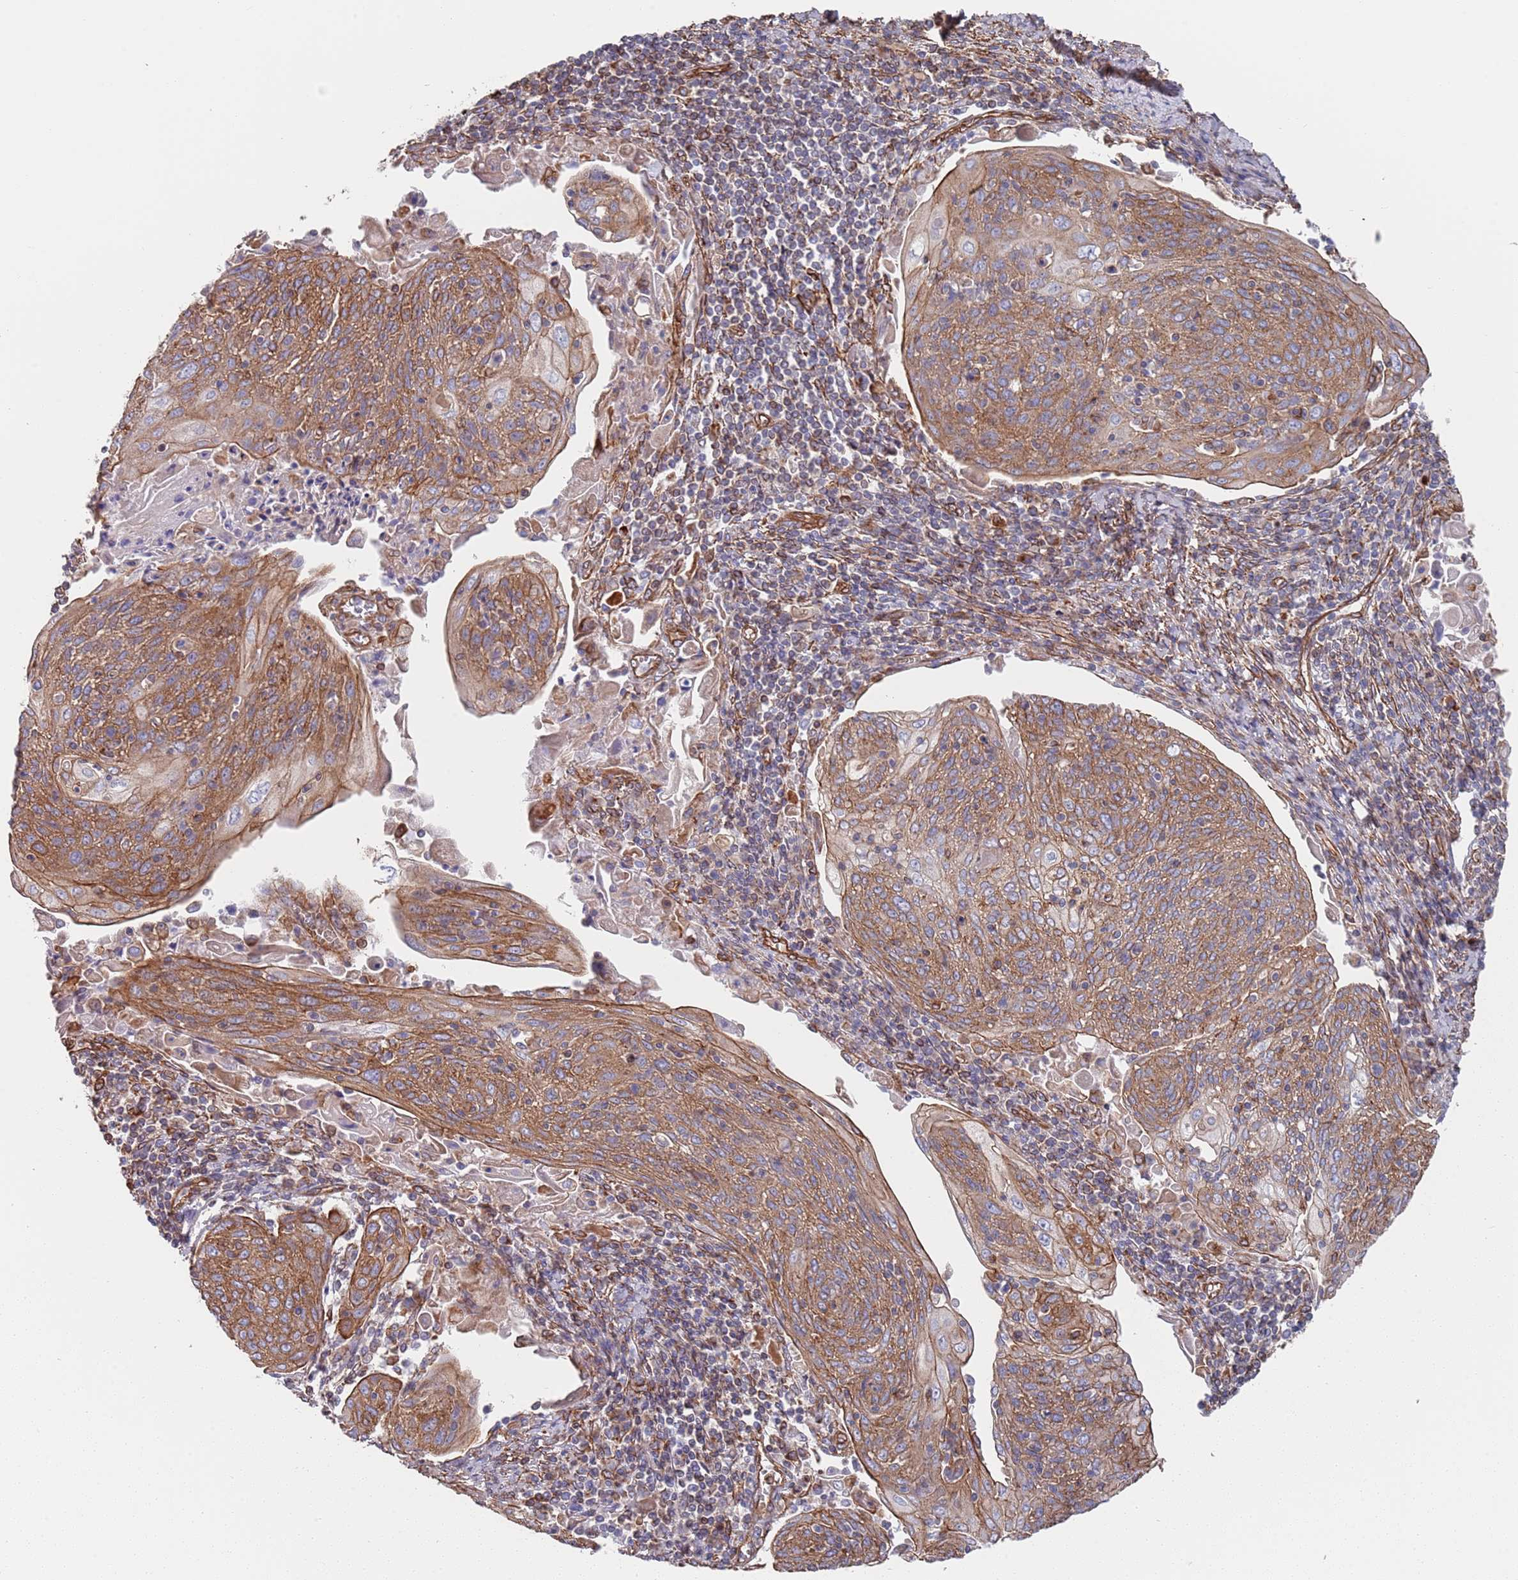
{"staining": {"intensity": "moderate", "quantity": ">75%", "location": "cytoplasmic/membranous"}, "tissue": "cervical cancer", "cell_type": "Tumor cells", "image_type": "cancer", "snomed": [{"axis": "morphology", "description": "Squamous cell carcinoma, NOS"}, {"axis": "topography", "description": "Cervix"}], "caption": "A photomicrograph of squamous cell carcinoma (cervical) stained for a protein displays moderate cytoplasmic/membranous brown staining in tumor cells.", "gene": "JAKMIP2", "patient": {"sex": "female", "age": 67}}